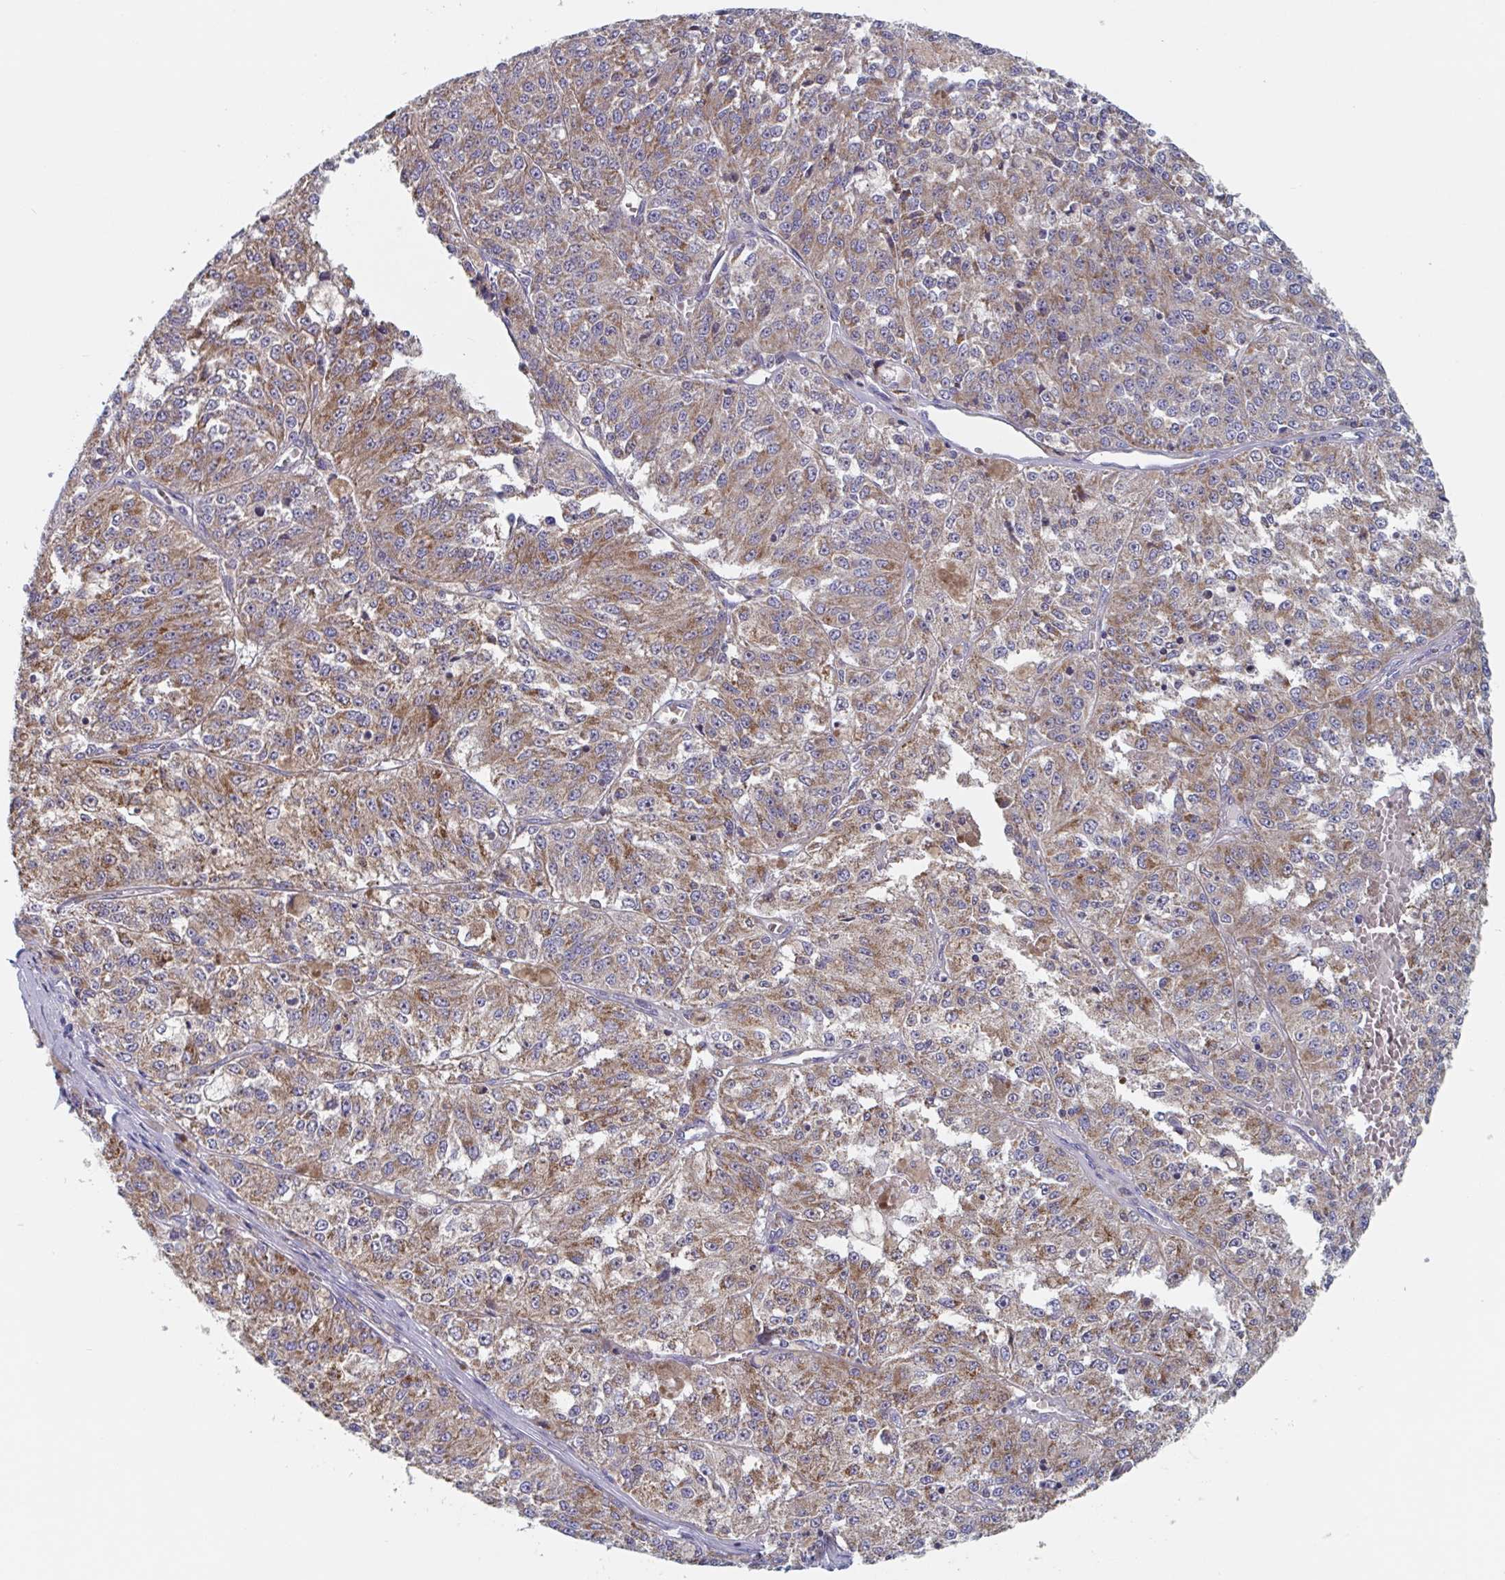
{"staining": {"intensity": "moderate", "quantity": ">75%", "location": "cytoplasmic/membranous"}, "tissue": "melanoma", "cell_type": "Tumor cells", "image_type": "cancer", "snomed": [{"axis": "morphology", "description": "Malignant melanoma, Metastatic site"}, {"axis": "topography", "description": "Lymph node"}], "caption": "This image displays immunohistochemistry staining of malignant melanoma (metastatic site), with medium moderate cytoplasmic/membranous staining in approximately >75% of tumor cells.", "gene": "MRPL53", "patient": {"sex": "female", "age": 64}}